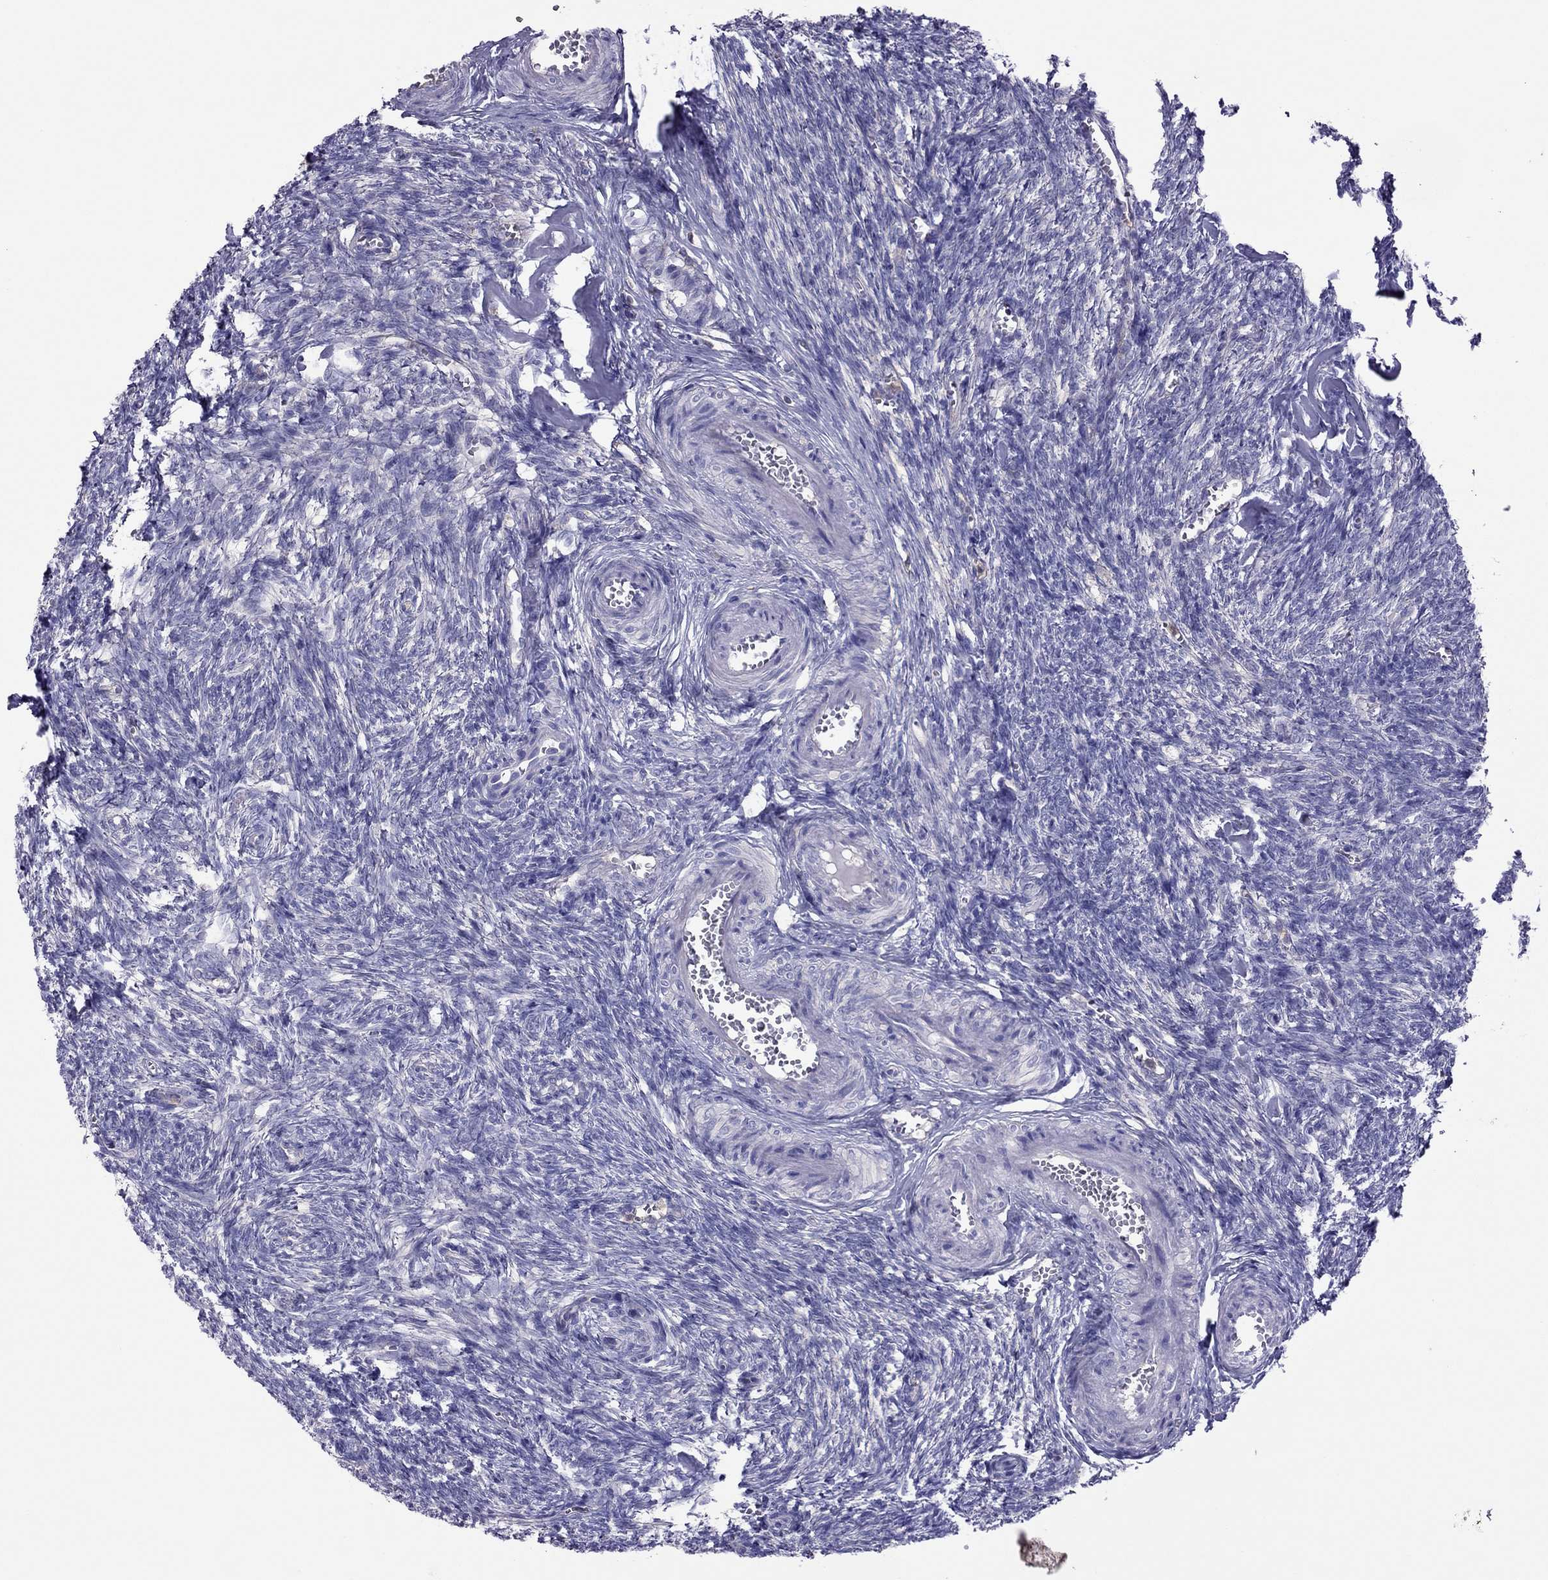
{"staining": {"intensity": "negative", "quantity": "none", "location": "none"}, "tissue": "ovary", "cell_type": "Follicle cells", "image_type": "normal", "snomed": [{"axis": "morphology", "description": "Normal tissue, NOS"}, {"axis": "topography", "description": "Ovary"}], "caption": "The immunohistochemistry photomicrograph has no significant positivity in follicle cells of ovary. Nuclei are stained in blue.", "gene": "TEX22", "patient": {"sex": "female", "age": 43}}